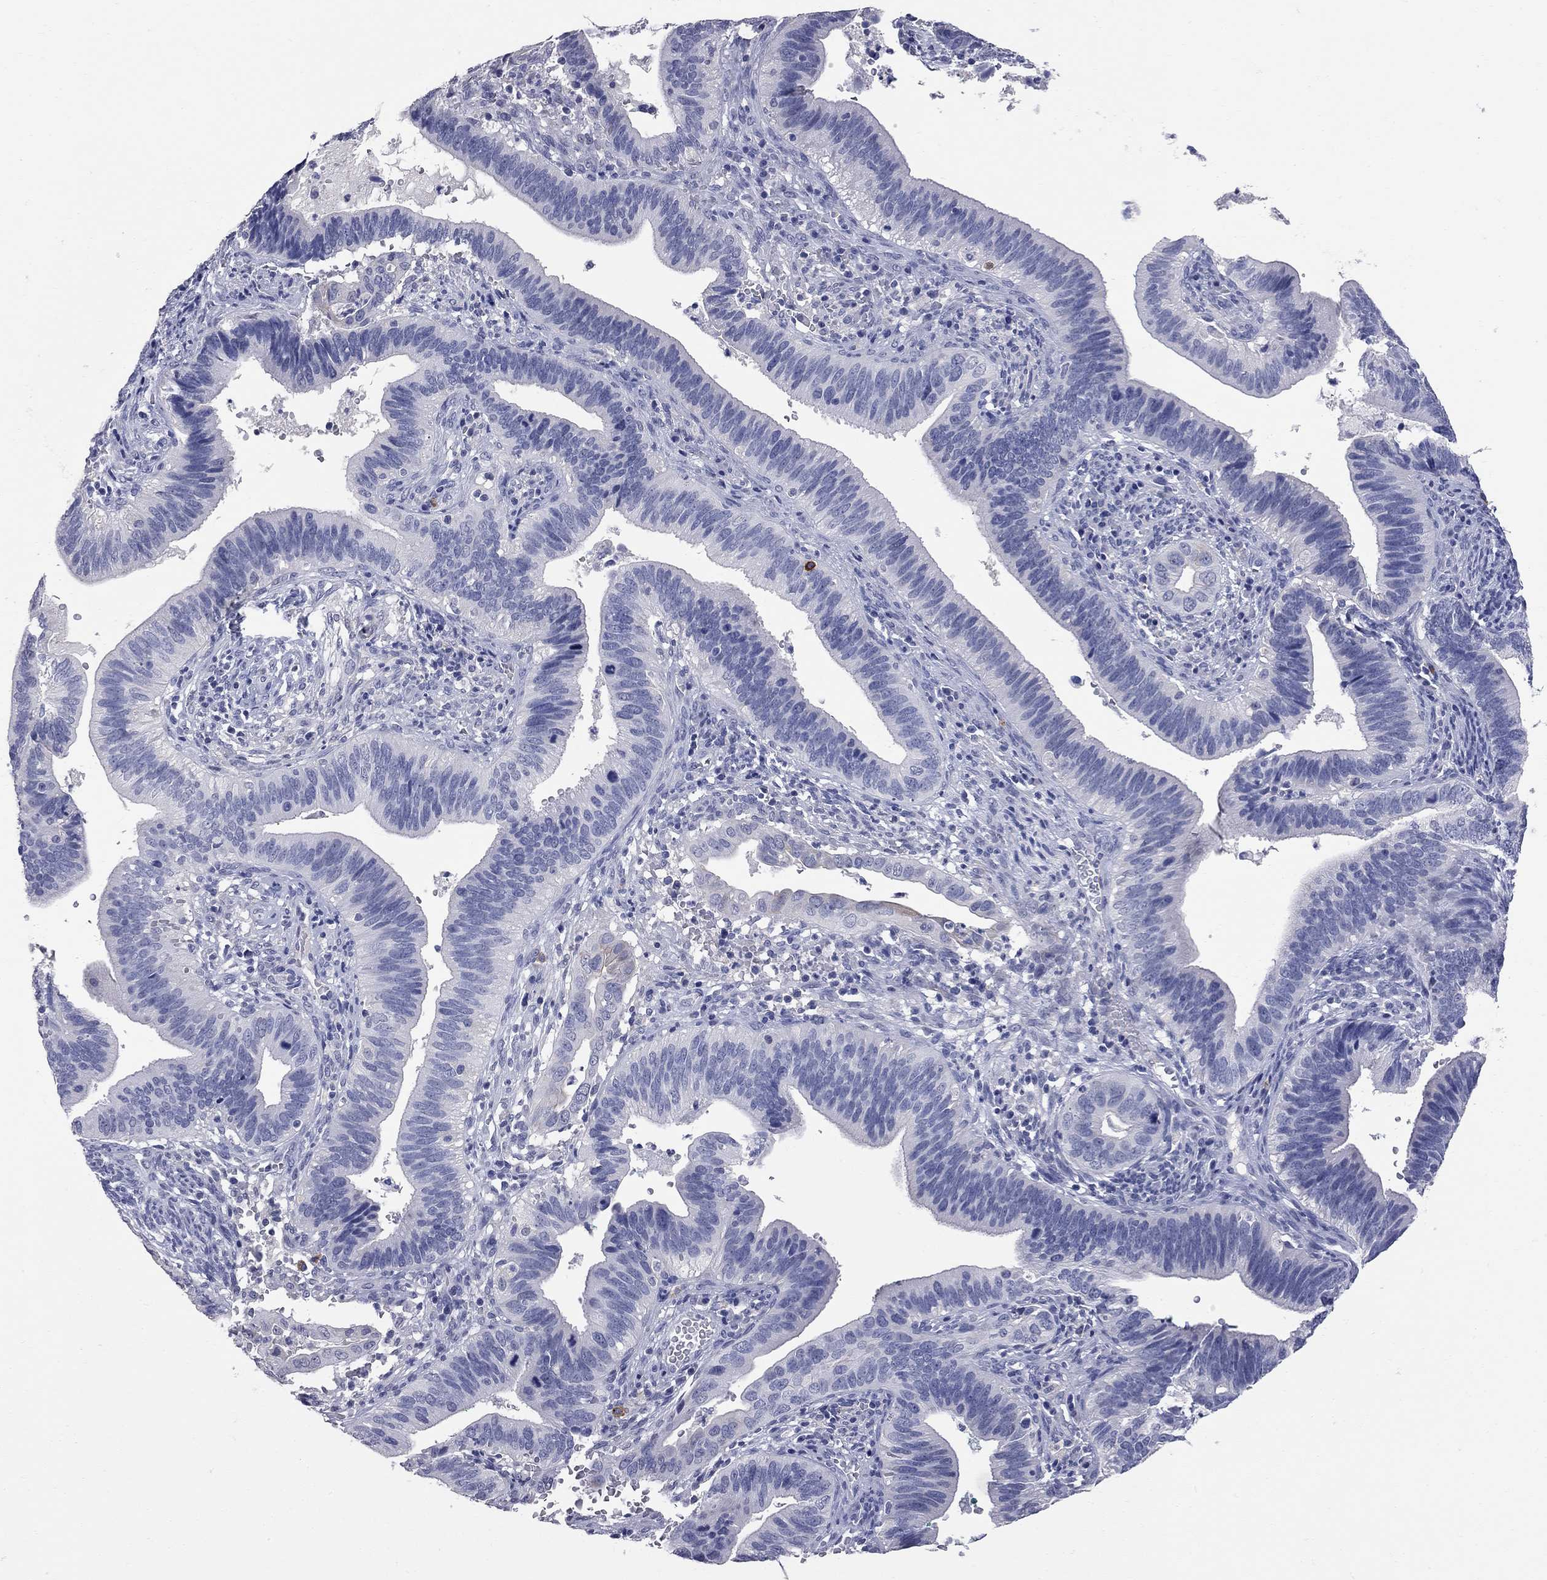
{"staining": {"intensity": "negative", "quantity": "none", "location": "none"}, "tissue": "cervical cancer", "cell_type": "Tumor cells", "image_type": "cancer", "snomed": [{"axis": "morphology", "description": "Adenocarcinoma, NOS"}, {"axis": "topography", "description": "Cervix"}], "caption": "Tumor cells are negative for protein expression in human cervical adenocarcinoma. (DAB (3,3'-diaminobenzidine) IHC visualized using brightfield microscopy, high magnification).", "gene": "FAM221B", "patient": {"sex": "female", "age": 42}}